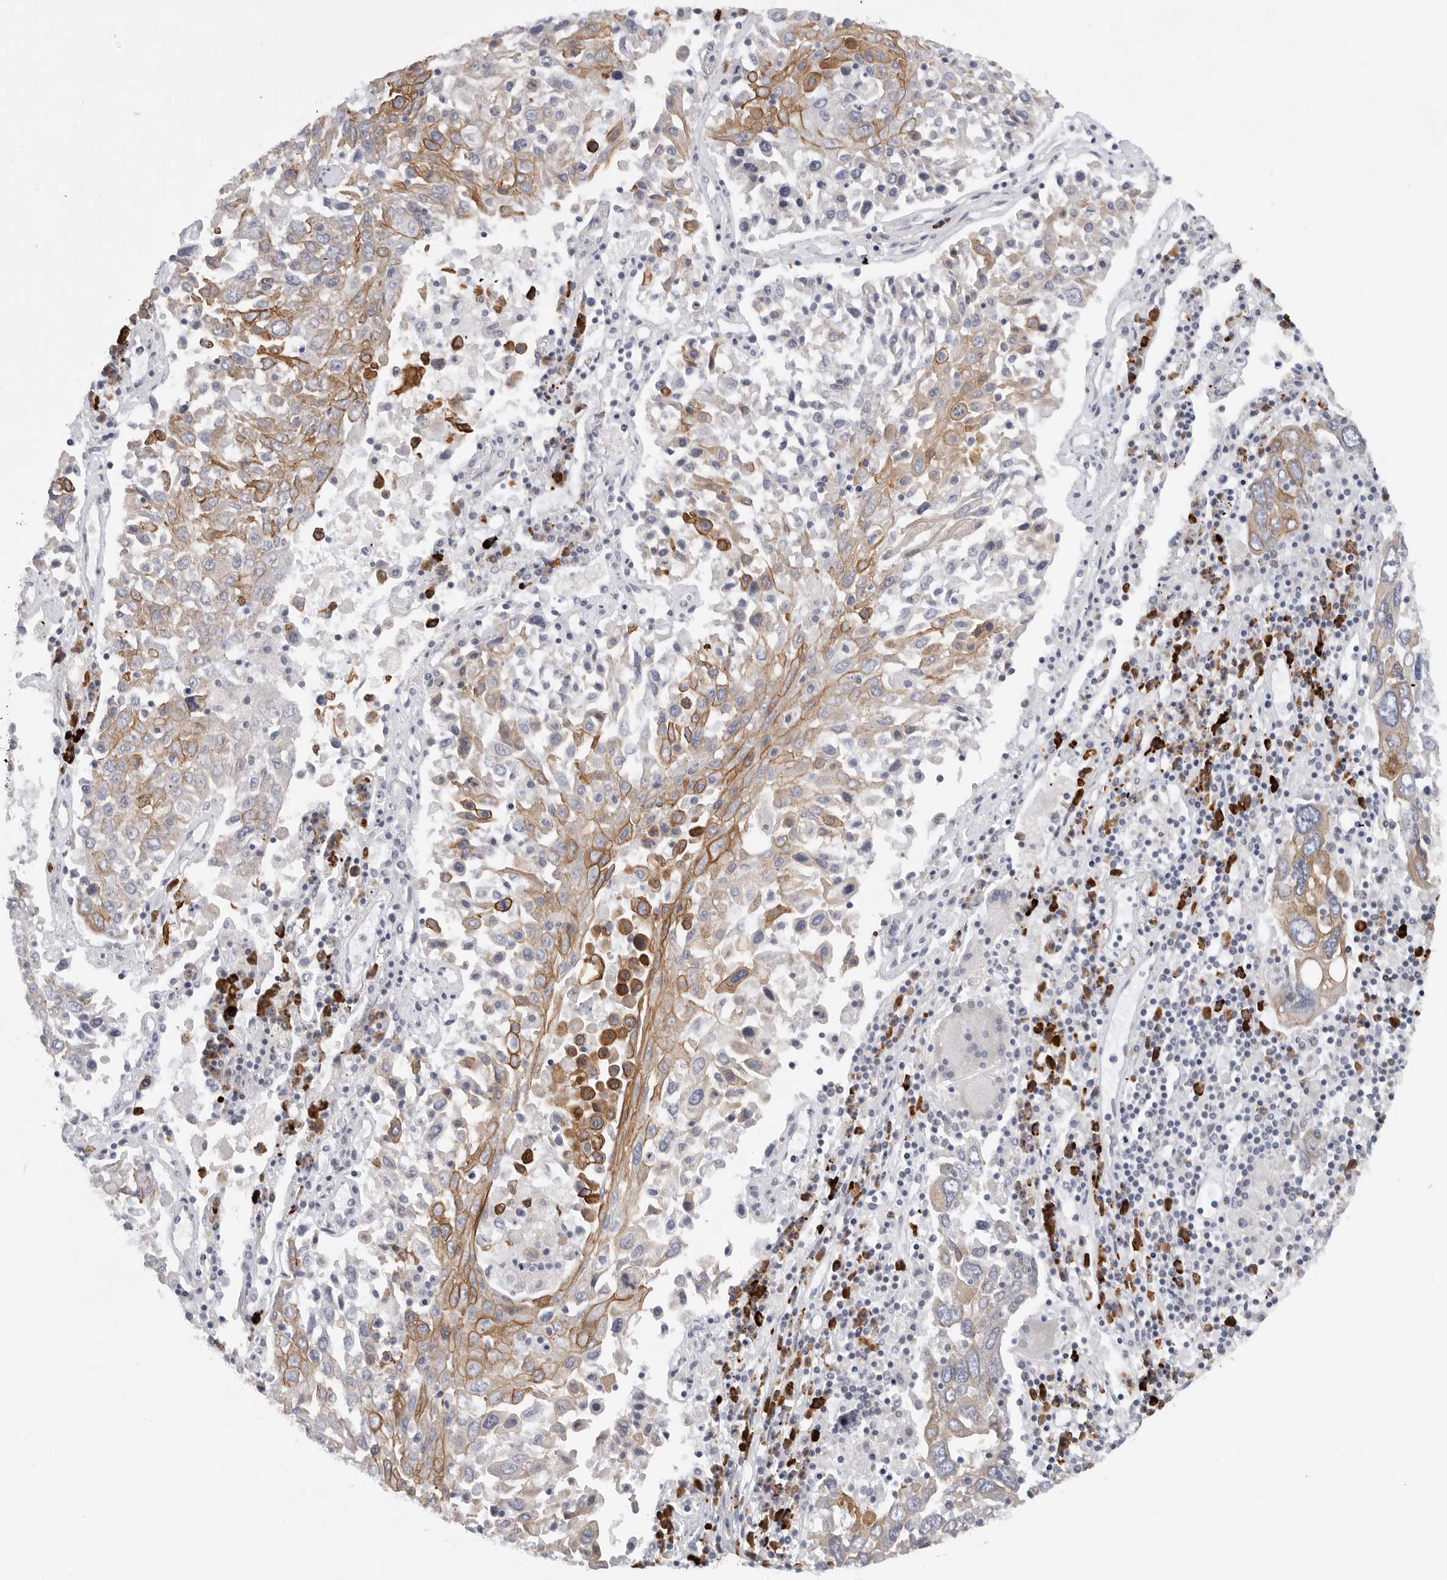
{"staining": {"intensity": "moderate", "quantity": "25%-75%", "location": "cytoplasmic/membranous"}, "tissue": "lung cancer", "cell_type": "Tumor cells", "image_type": "cancer", "snomed": [{"axis": "morphology", "description": "Squamous cell carcinoma, NOS"}, {"axis": "topography", "description": "Lung"}], "caption": "Protein expression analysis of lung cancer (squamous cell carcinoma) reveals moderate cytoplasmic/membranous positivity in about 25%-75% of tumor cells. (brown staining indicates protein expression, while blue staining denotes nuclei).", "gene": "TMEM69", "patient": {"sex": "male", "age": 65}}